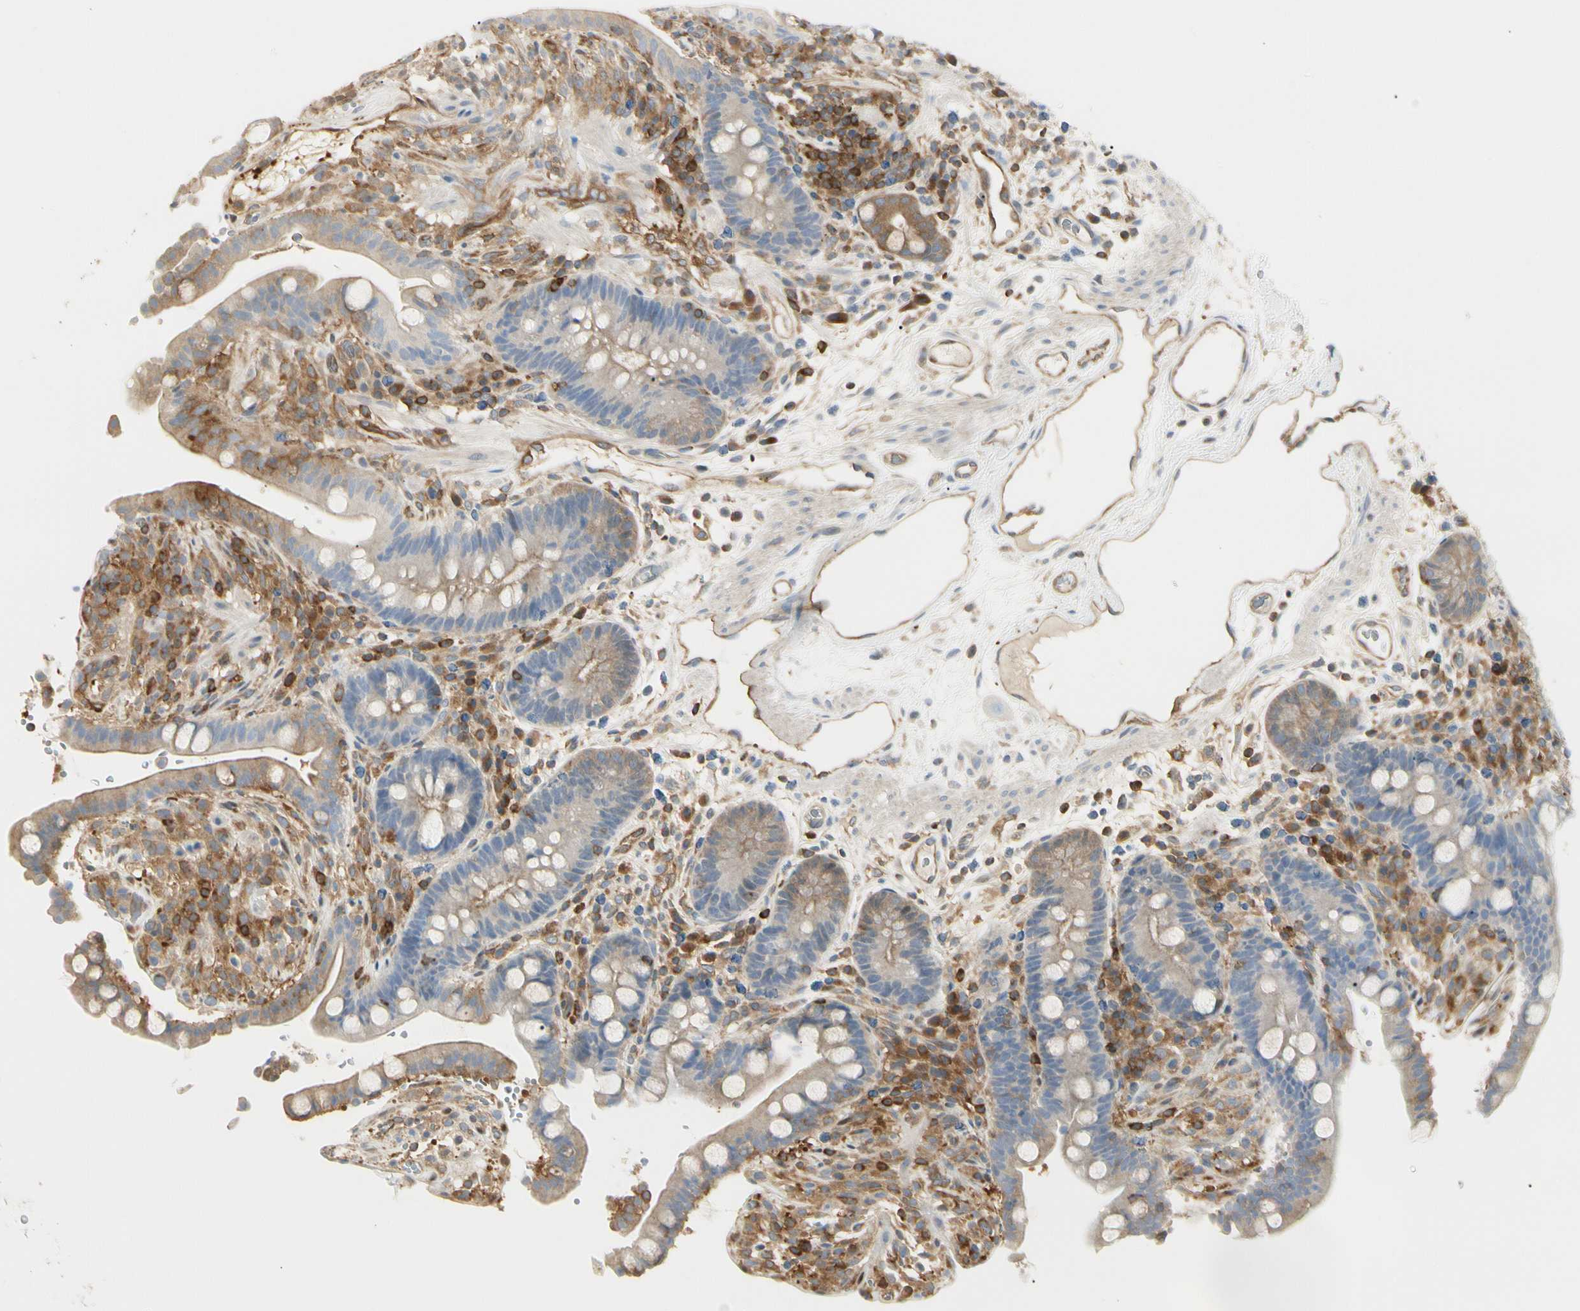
{"staining": {"intensity": "moderate", "quantity": ">75%", "location": "cytoplasmic/membranous"}, "tissue": "colon", "cell_type": "Endothelial cells", "image_type": "normal", "snomed": [{"axis": "morphology", "description": "Normal tissue, NOS"}, {"axis": "topography", "description": "Colon"}], "caption": "Immunohistochemical staining of benign colon demonstrates moderate cytoplasmic/membranous protein staining in approximately >75% of endothelial cells.", "gene": "NFKB2", "patient": {"sex": "male", "age": 73}}